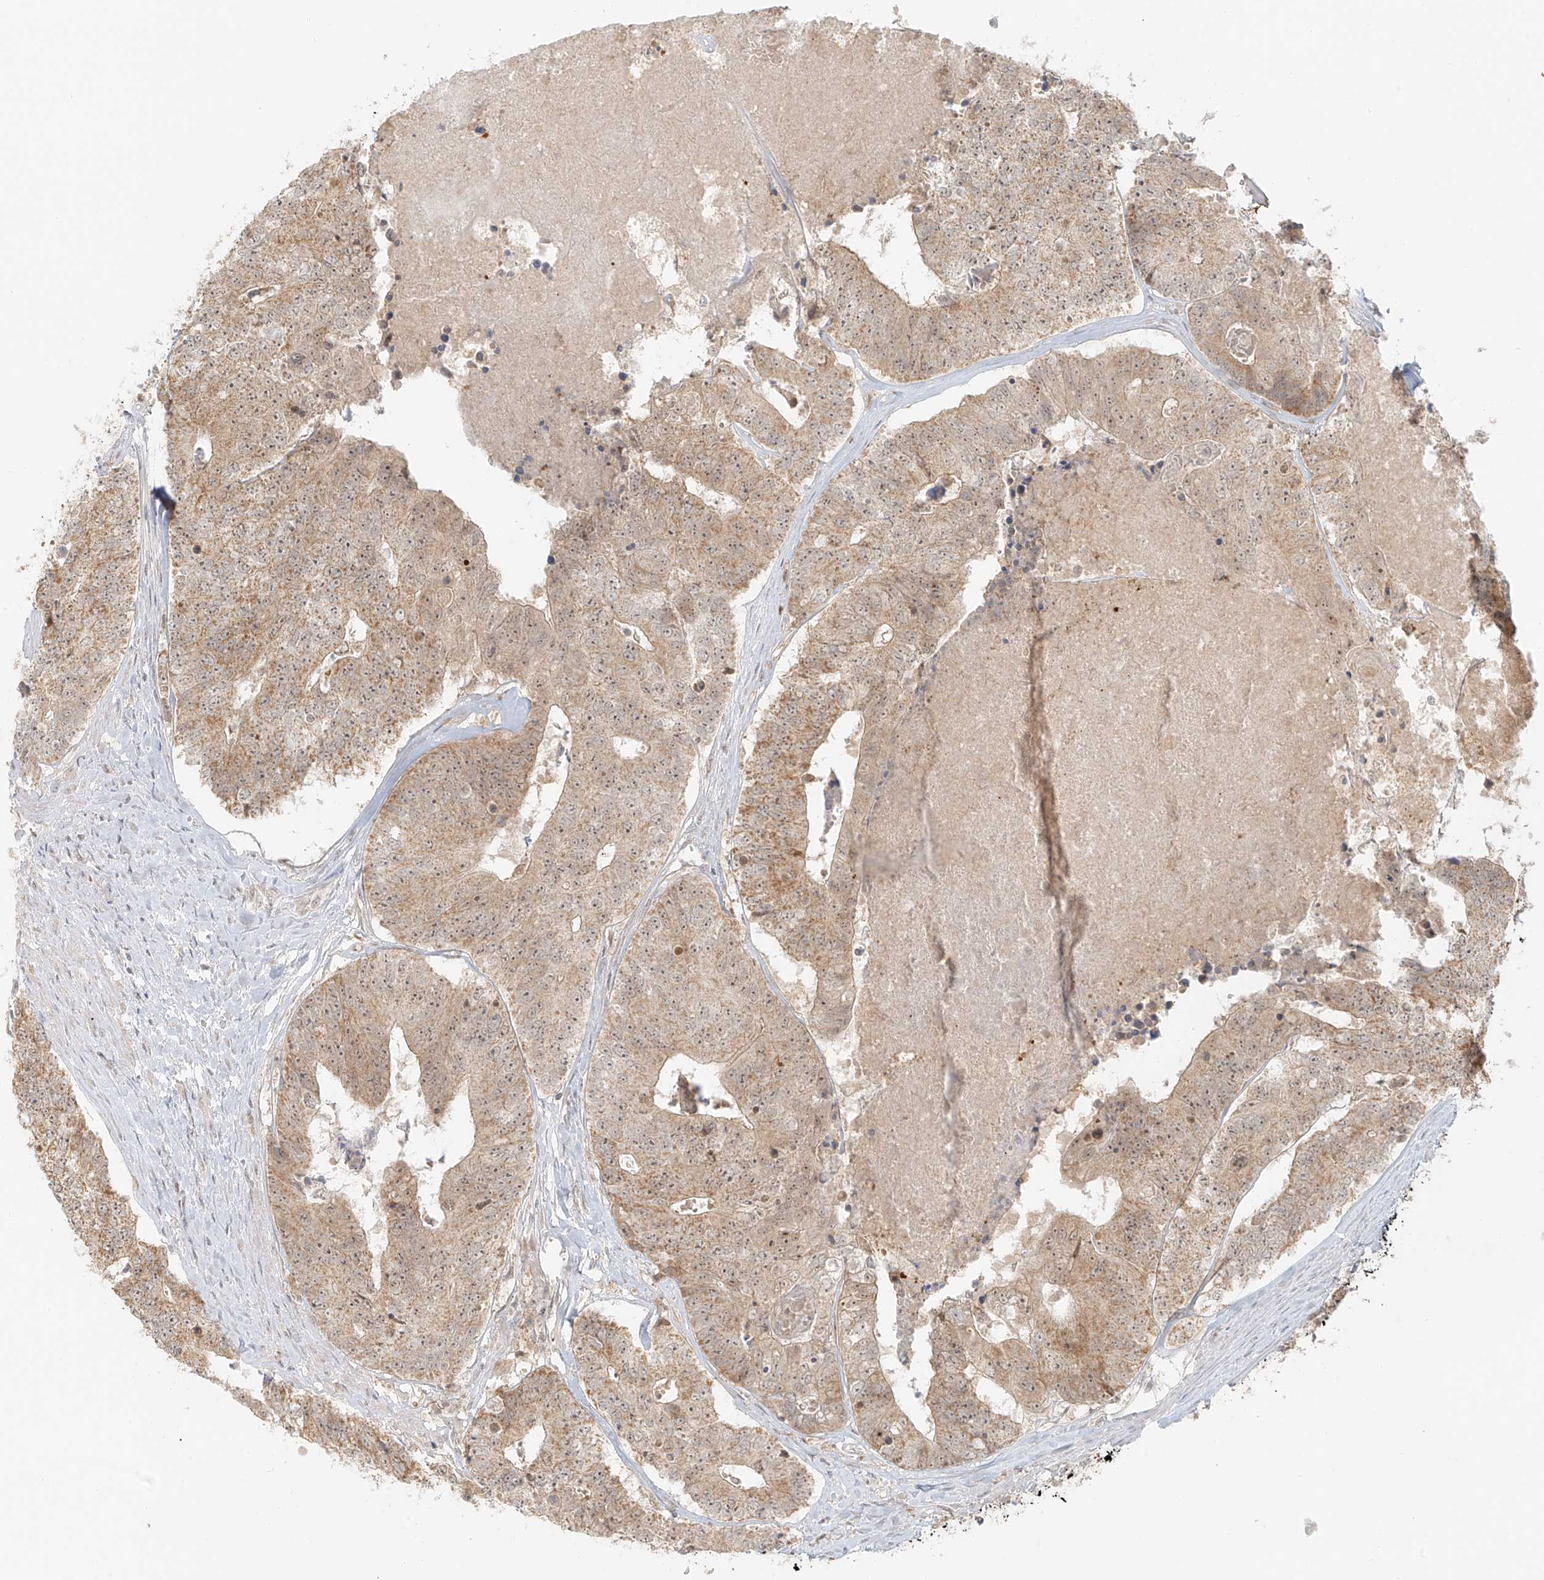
{"staining": {"intensity": "moderate", "quantity": ">75%", "location": "cytoplasmic/membranous"}, "tissue": "colorectal cancer", "cell_type": "Tumor cells", "image_type": "cancer", "snomed": [{"axis": "morphology", "description": "Adenocarcinoma, NOS"}, {"axis": "topography", "description": "Colon"}], "caption": "IHC image of neoplastic tissue: adenocarcinoma (colorectal) stained using immunohistochemistry reveals medium levels of moderate protein expression localized specifically in the cytoplasmic/membranous of tumor cells, appearing as a cytoplasmic/membranous brown color.", "gene": "MIPEP", "patient": {"sex": "female", "age": 67}}